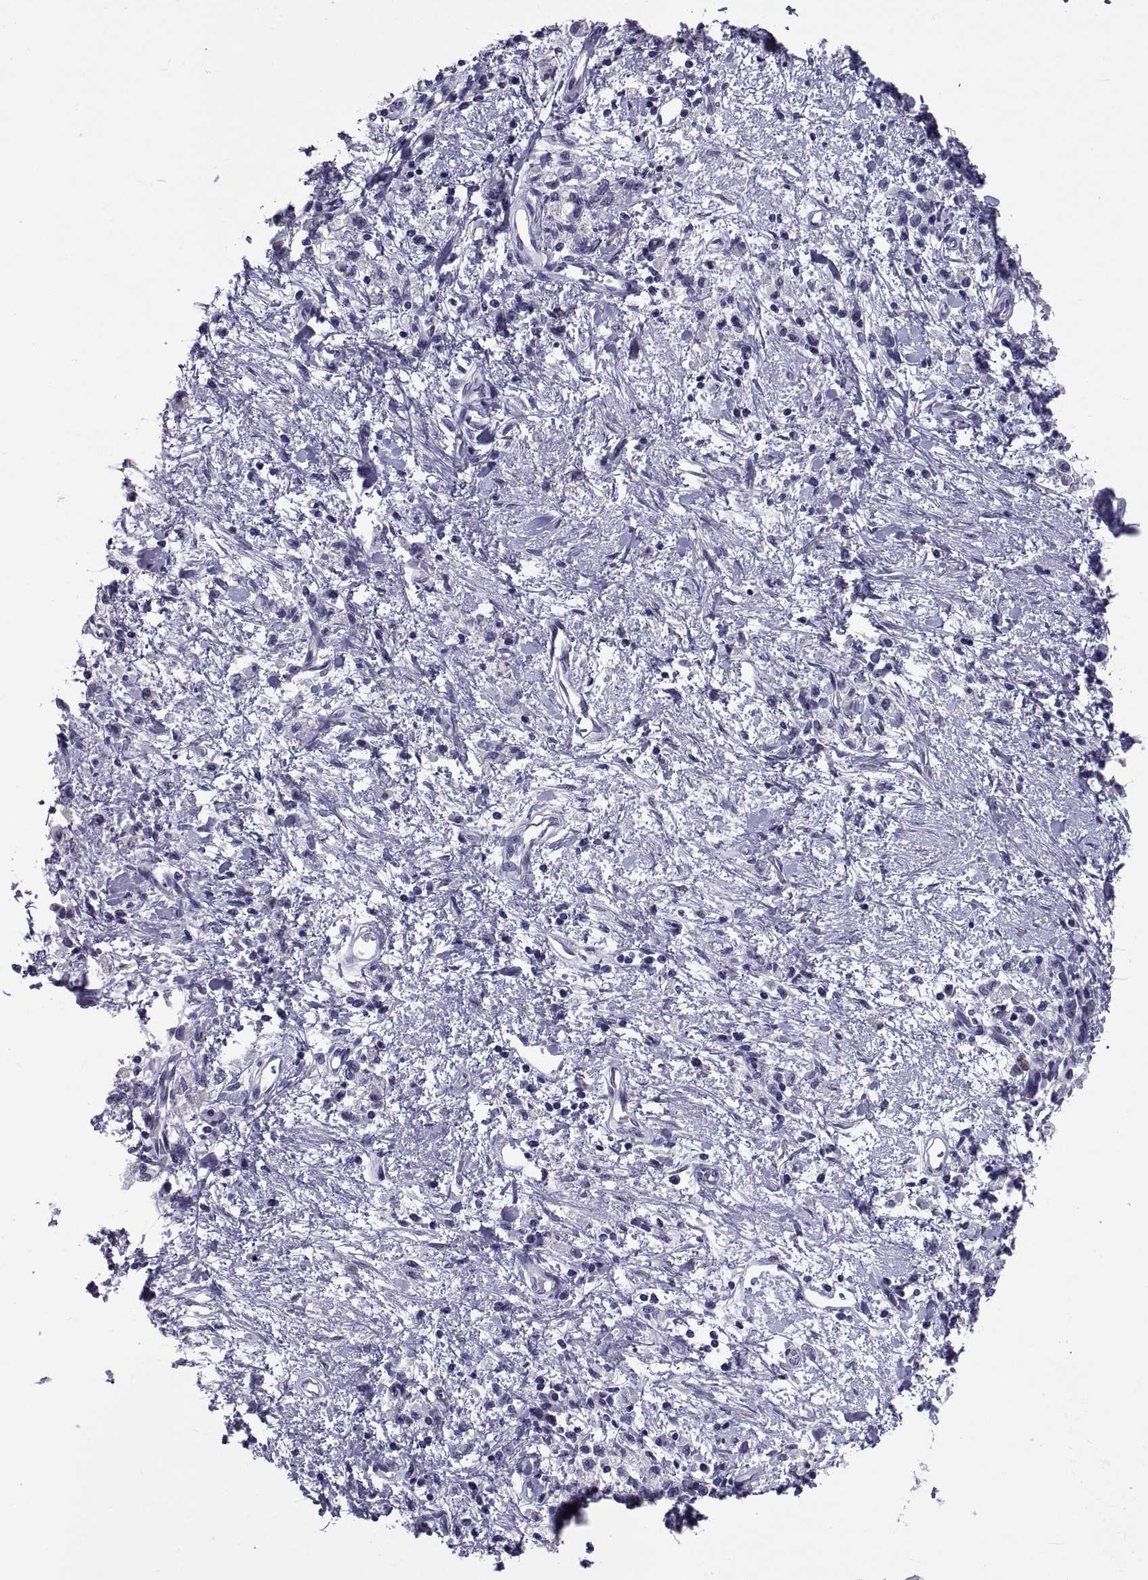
{"staining": {"intensity": "negative", "quantity": "none", "location": "none"}, "tissue": "stomach cancer", "cell_type": "Tumor cells", "image_type": "cancer", "snomed": [{"axis": "morphology", "description": "Adenocarcinoma, NOS"}, {"axis": "topography", "description": "Stomach"}], "caption": "DAB (3,3'-diaminobenzidine) immunohistochemical staining of adenocarcinoma (stomach) demonstrates no significant positivity in tumor cells.", "gene": "TGFBR3L", "patient": {"sex": "male", "age": 77}}